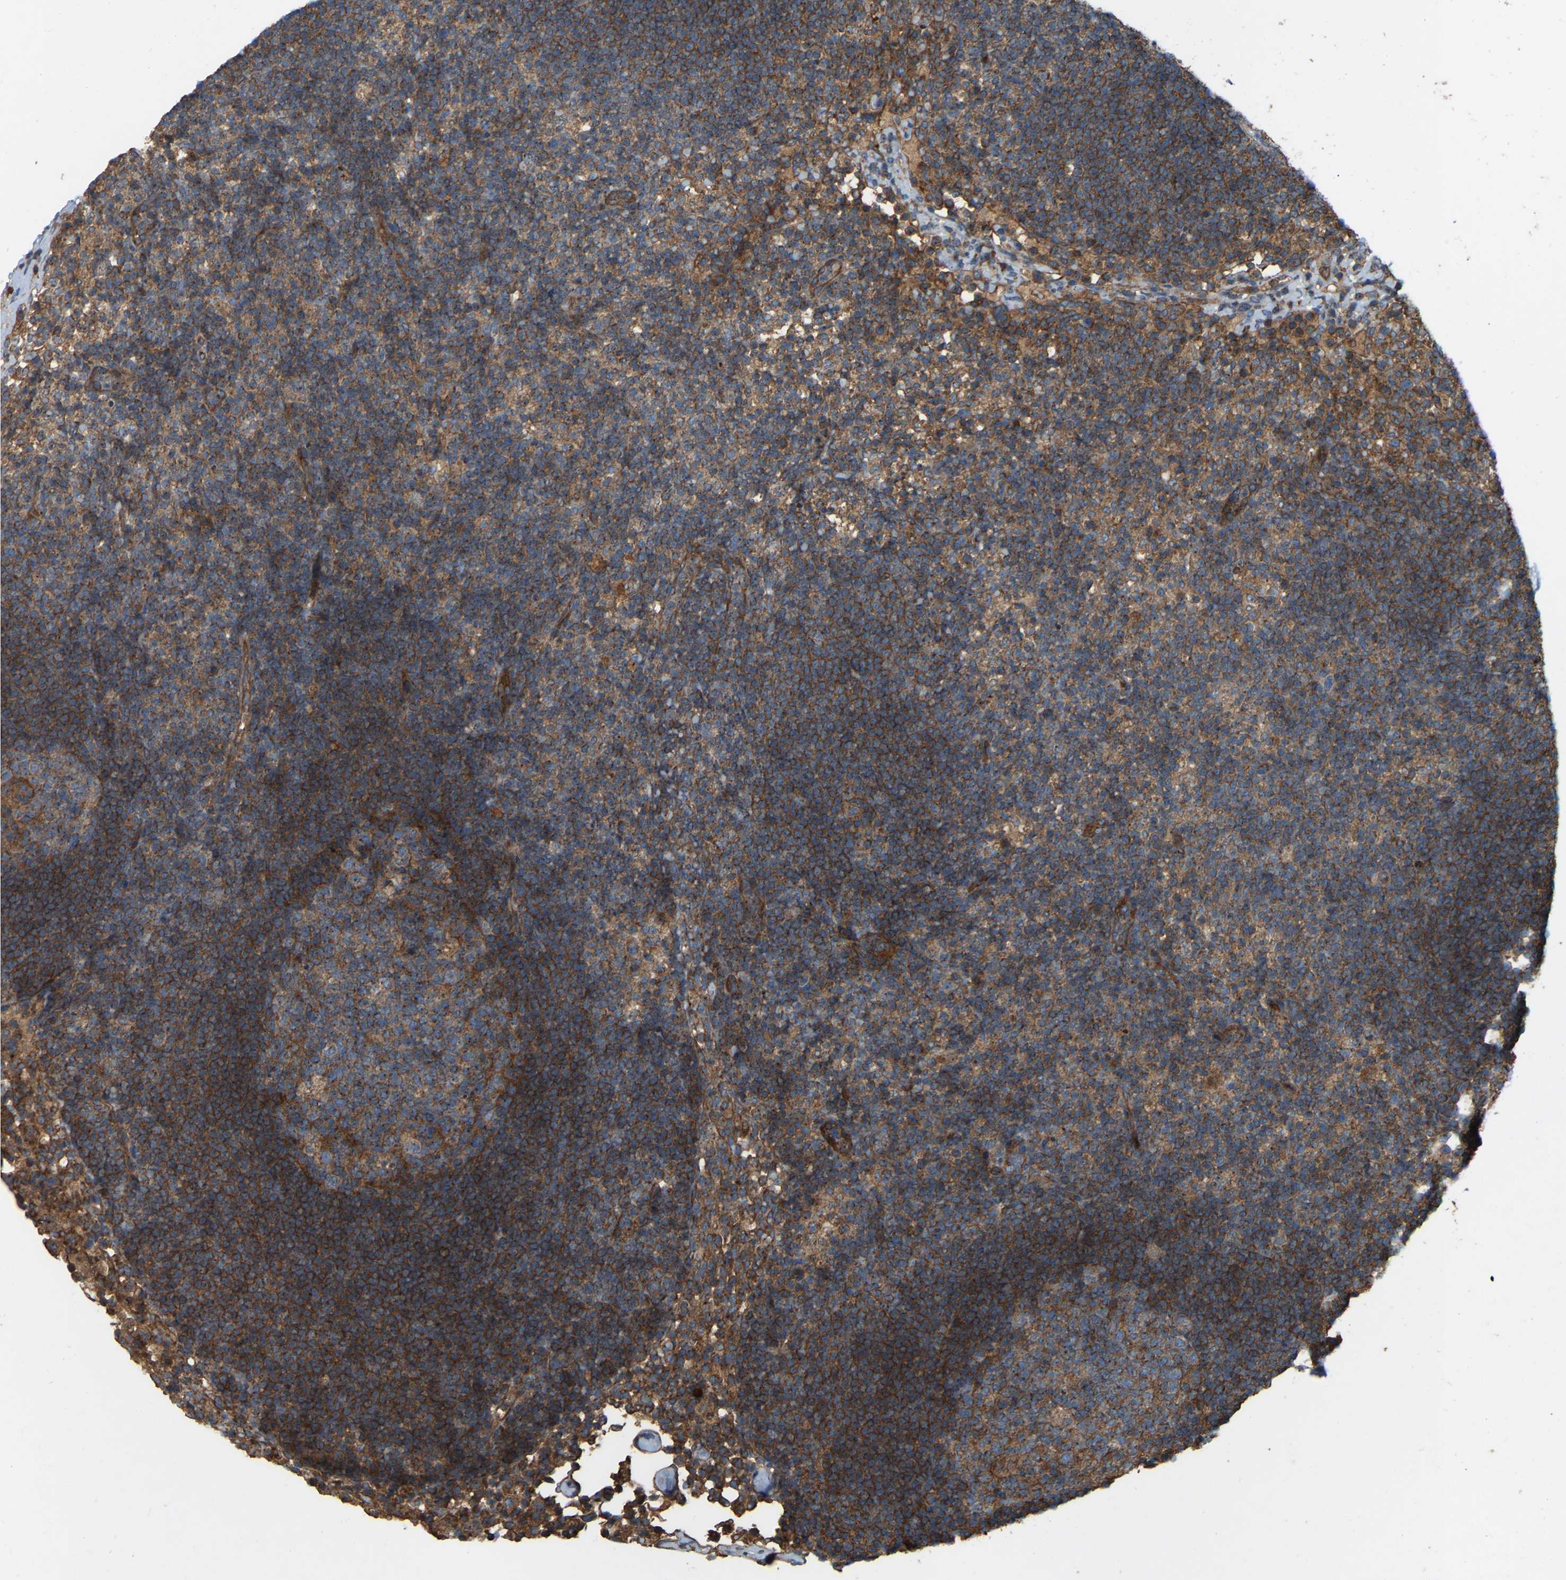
{"staining": {"intensity": "moderate", "quantity": ">75%", "location": "cytoplasmic/membranous"}, "tissue": "lymph node", "cell_type": "Germinal center cells", "image_type": "normal", "snomed": [{"axis": "morphology", "description": "Normal tissue, NOS"}, {"axis": "morphology", "description": "Carcinoid, malignant, NOS"}, {"axis": "topography", "description": "Lymph node"}], "caption": "Moderate cytoplasmic/membranous staining for a protein is identified in approximately >75% of germinal center cells of benign lymph node using immunohistochemistry (IHC).", "gene": "SAMD9L", "patient": {"sex": "male", "age": 47}}